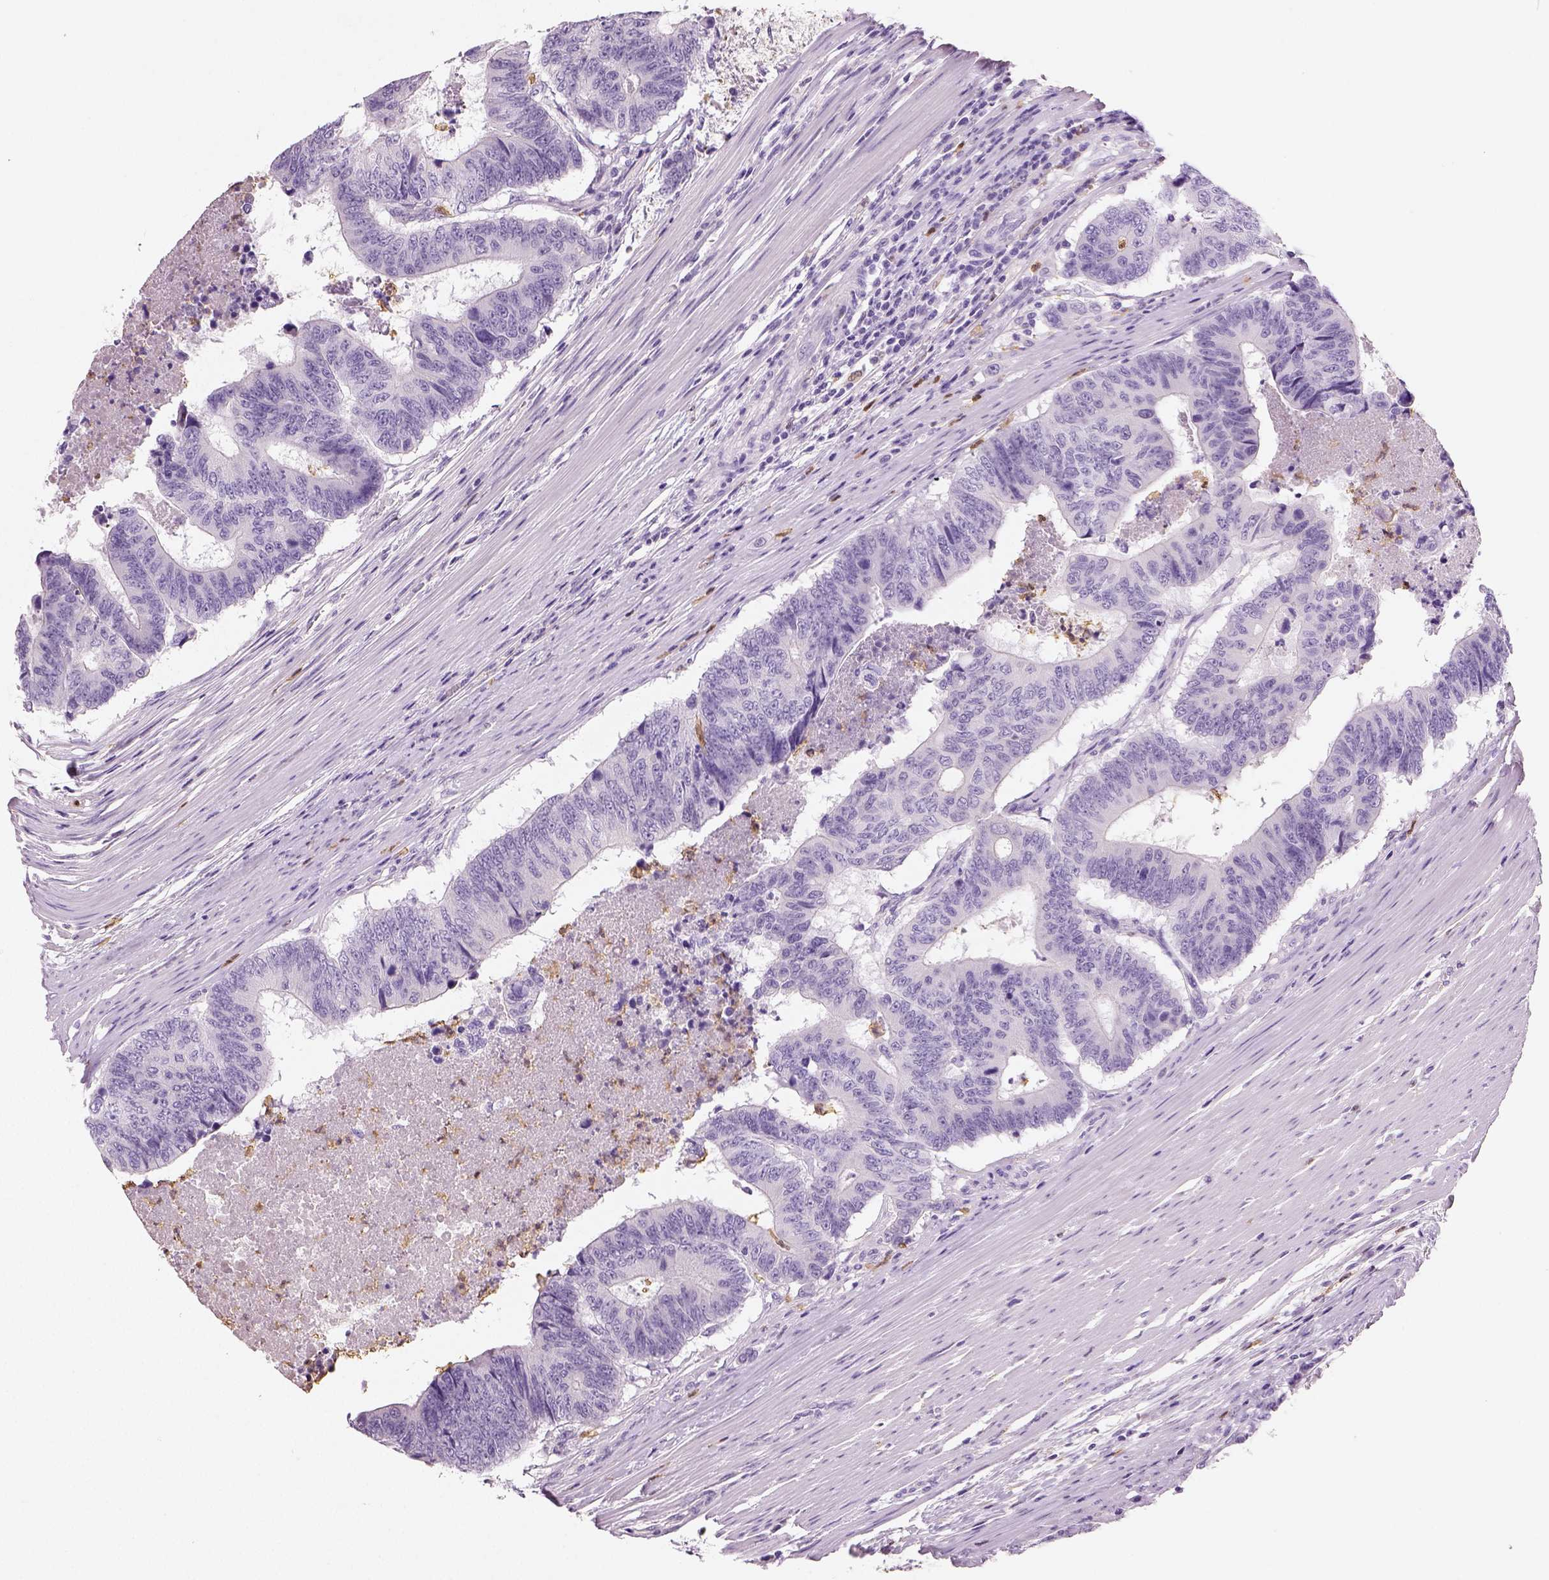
{"staining": {"intensity": "negative", "quantity": "none", "location": "none"}, "tissue": "colorectal cancer", "cell_type": "Tumor cells", "image_type": "cancer", "snomed": [{"axis": "morphology", "description": "Adenocarcinoma, NOS"}, {"axis": "topography", "description": "Colon"}], "caption": "DAB (3,3'-diaminobenzidine) immunohistochemical staining of colorectal cancer shows no significant expression in tumor cells.", "gene": "NECAB2", "patient": {"sex": "female", "age": 48}}